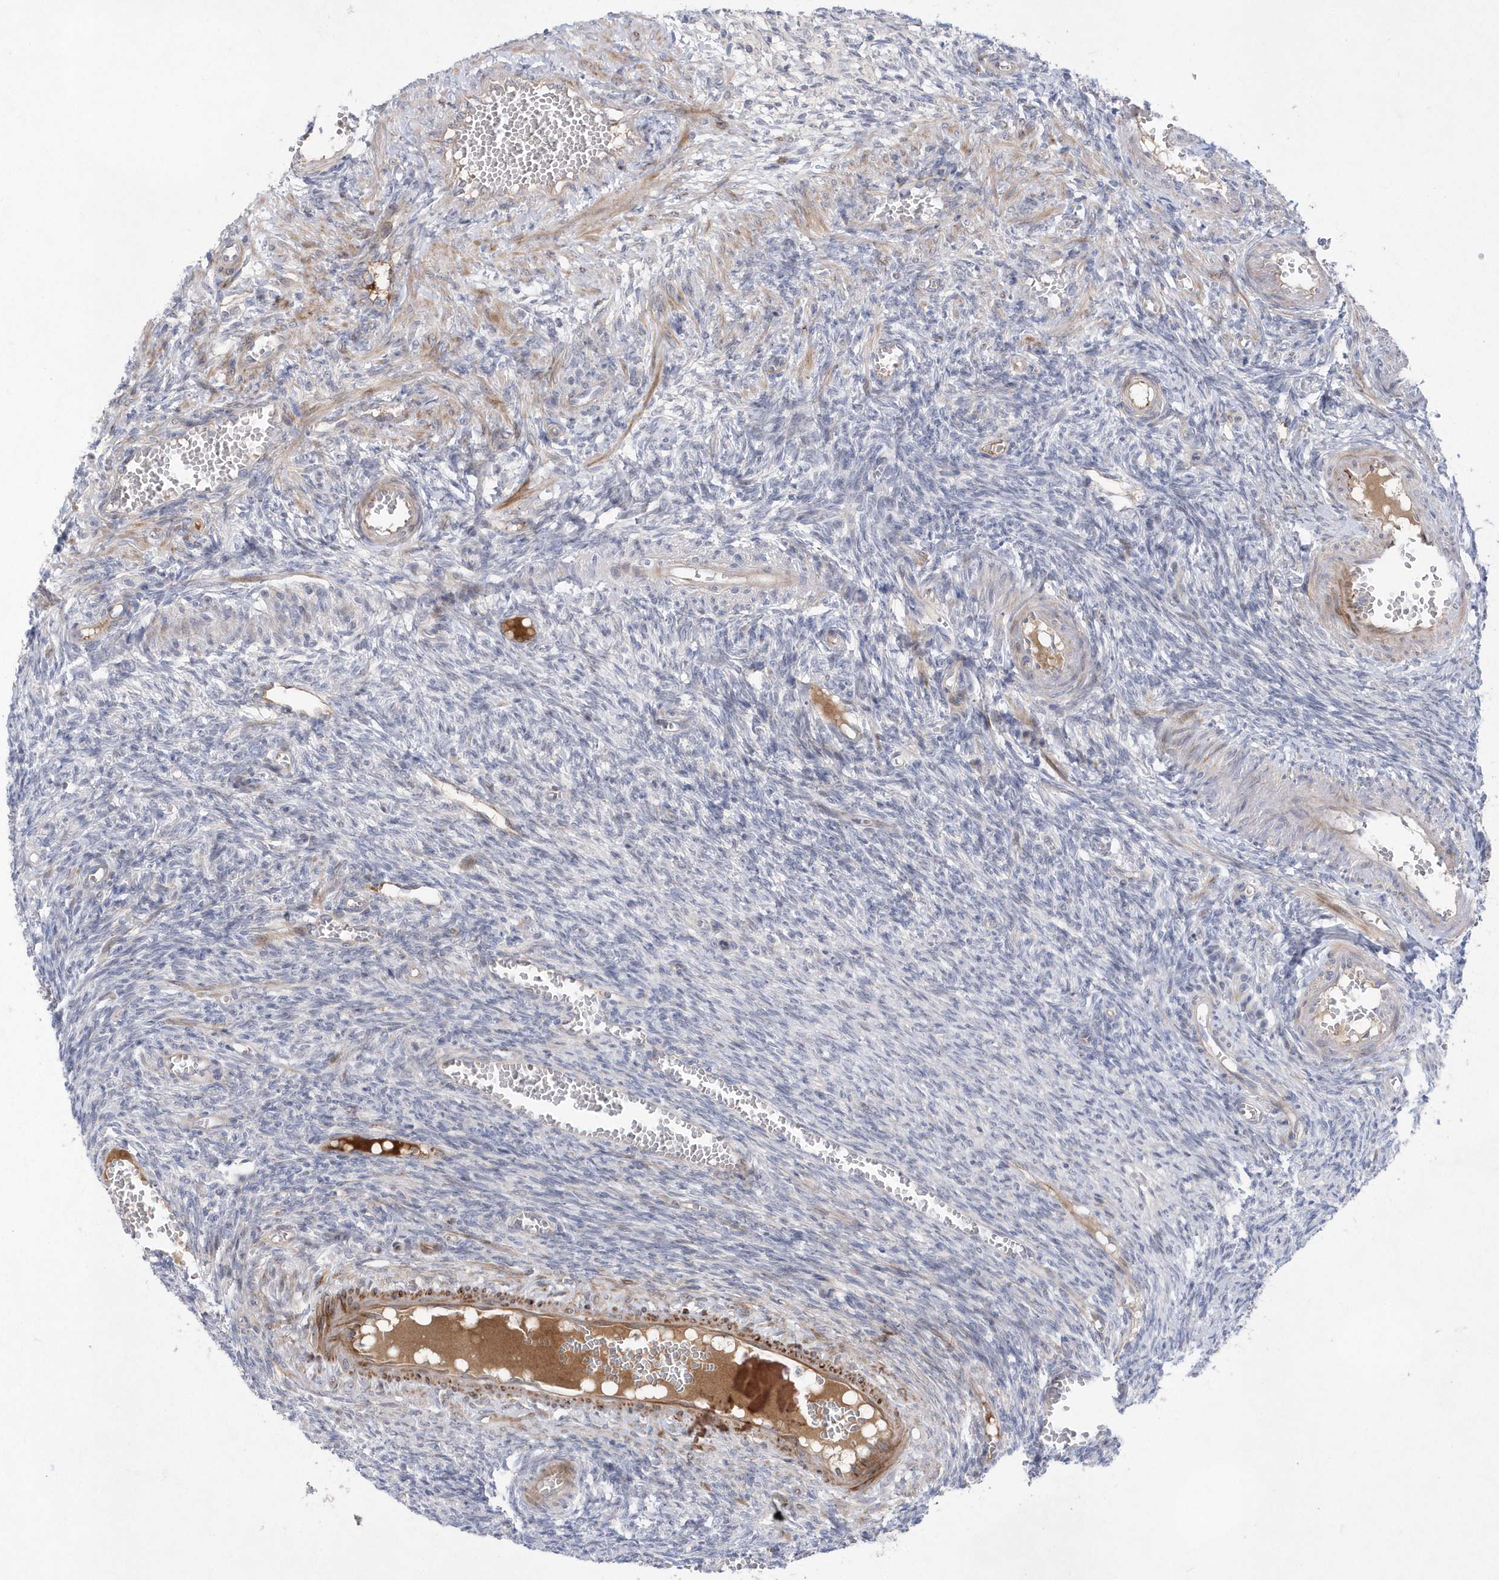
{"staining": {"intensity": "negative", "quantity": "none", "location": "none"}, "tissue": "ovary", "cell_type": "Ovarian stroma cells", "image_type": "normal", "snomed": [{"axis": "morphology", "description": "Normal tissue, NOS"}, {"axis": "topography", "description": "Ovary"}], "caption": "Ovarian stroma cells are negative for protein expression in normal human ovary. (DAB (3,3'-diaminobenzidine) immunohistochemistry (IHC) with hematoxylin counter stain).", "gene": "TMEM132B", "patient": {"sex": "female", "age": 27}}